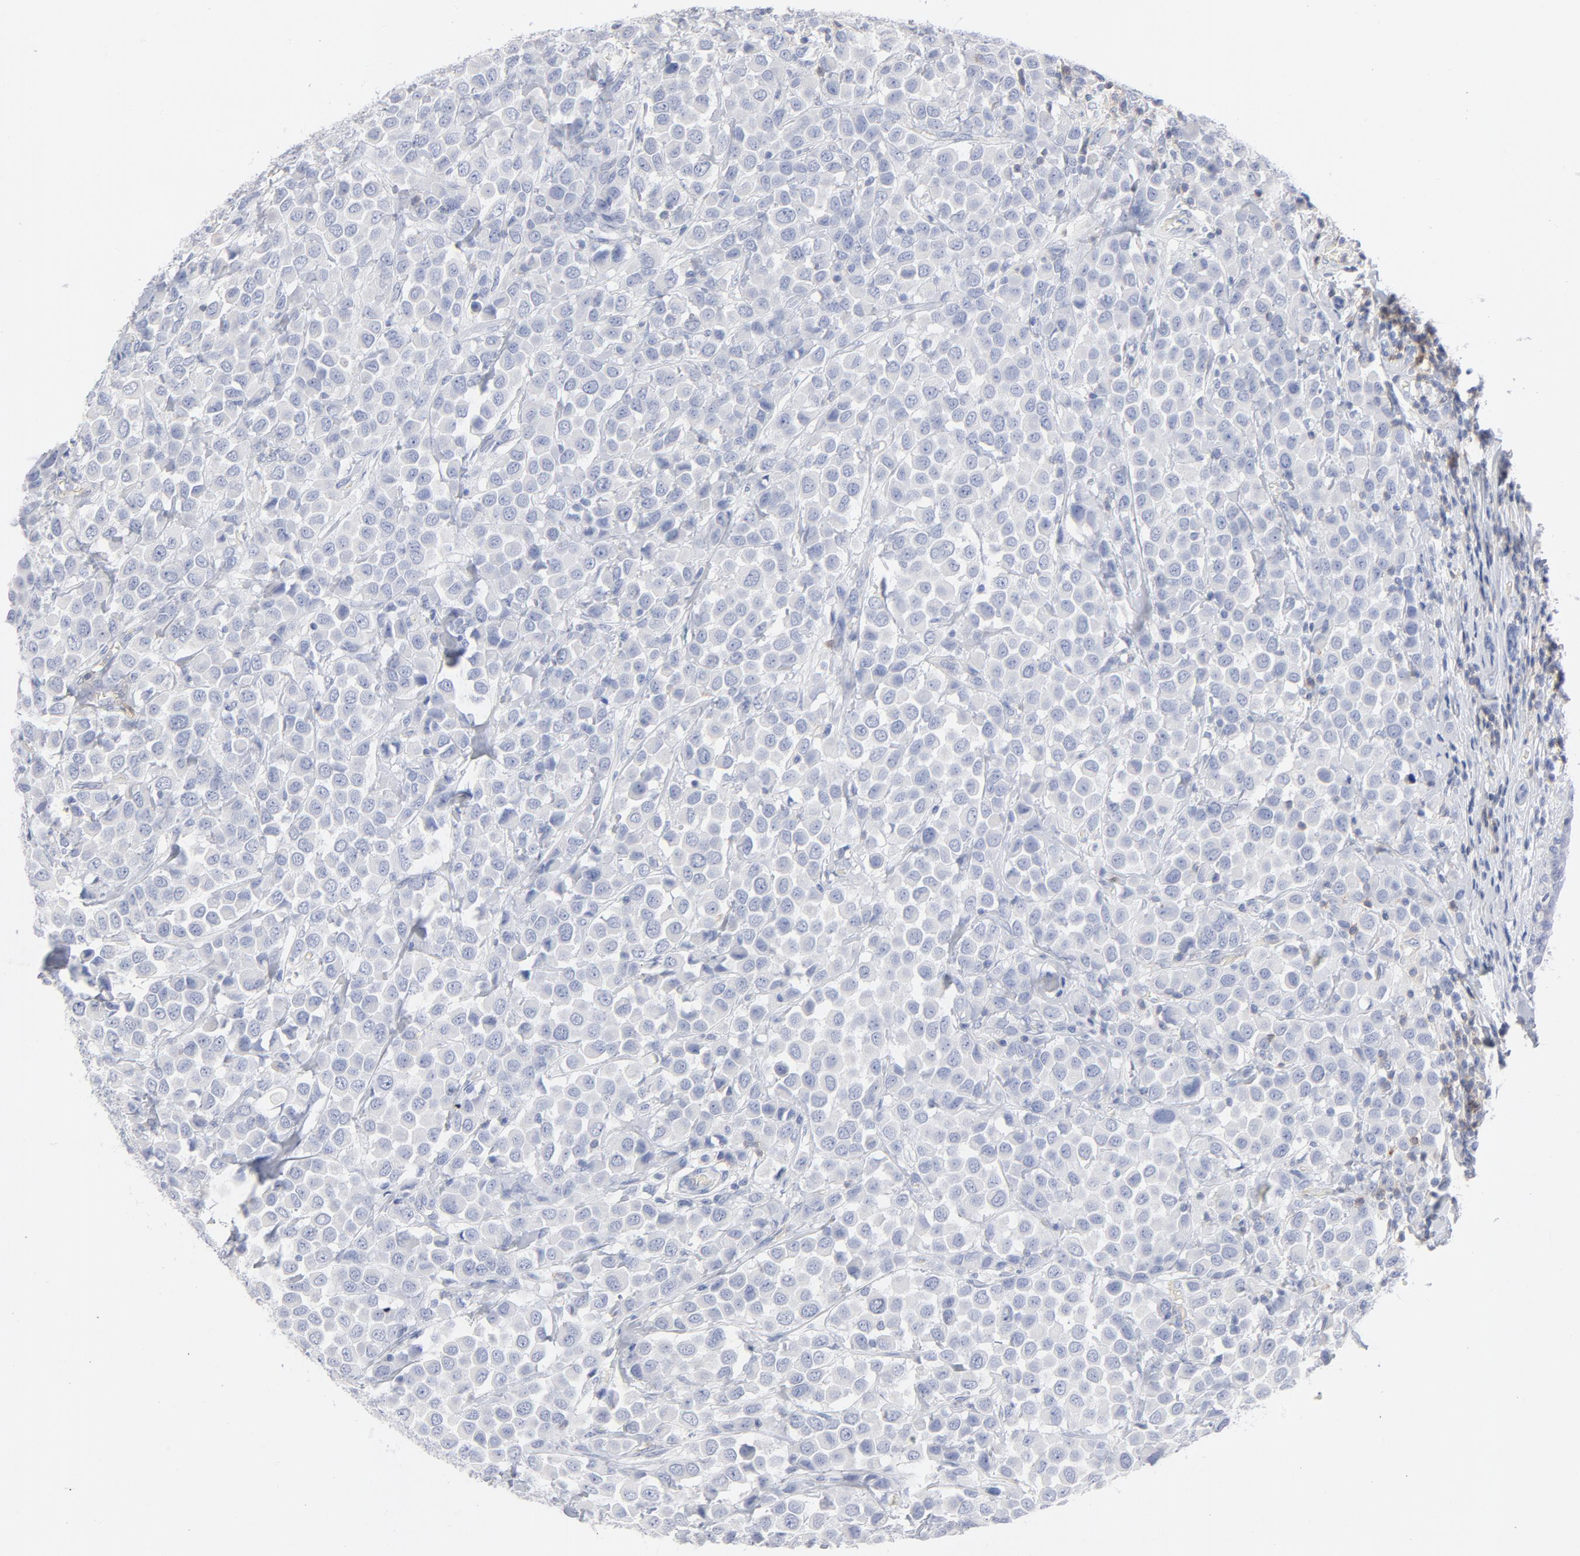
{"staining": {"intensity": "negative", "quantity": "none", "location": "none"}, "tissue": "breast cancer", "cell_type": "Tumor cells", "image_type": "cancer", "snomed": [{"axis": "morphology", "description": "Duct carcinoma"}, {"axis": "topography", "description": "Breast"}], "caption": "A photomicrograph of breast cancer (invasive ductal carcinoma) stained for a protein reveals no brown staining in tumor cells.", "gene": "P2RY8", "patient": {"sex": "female", "age": 61}}